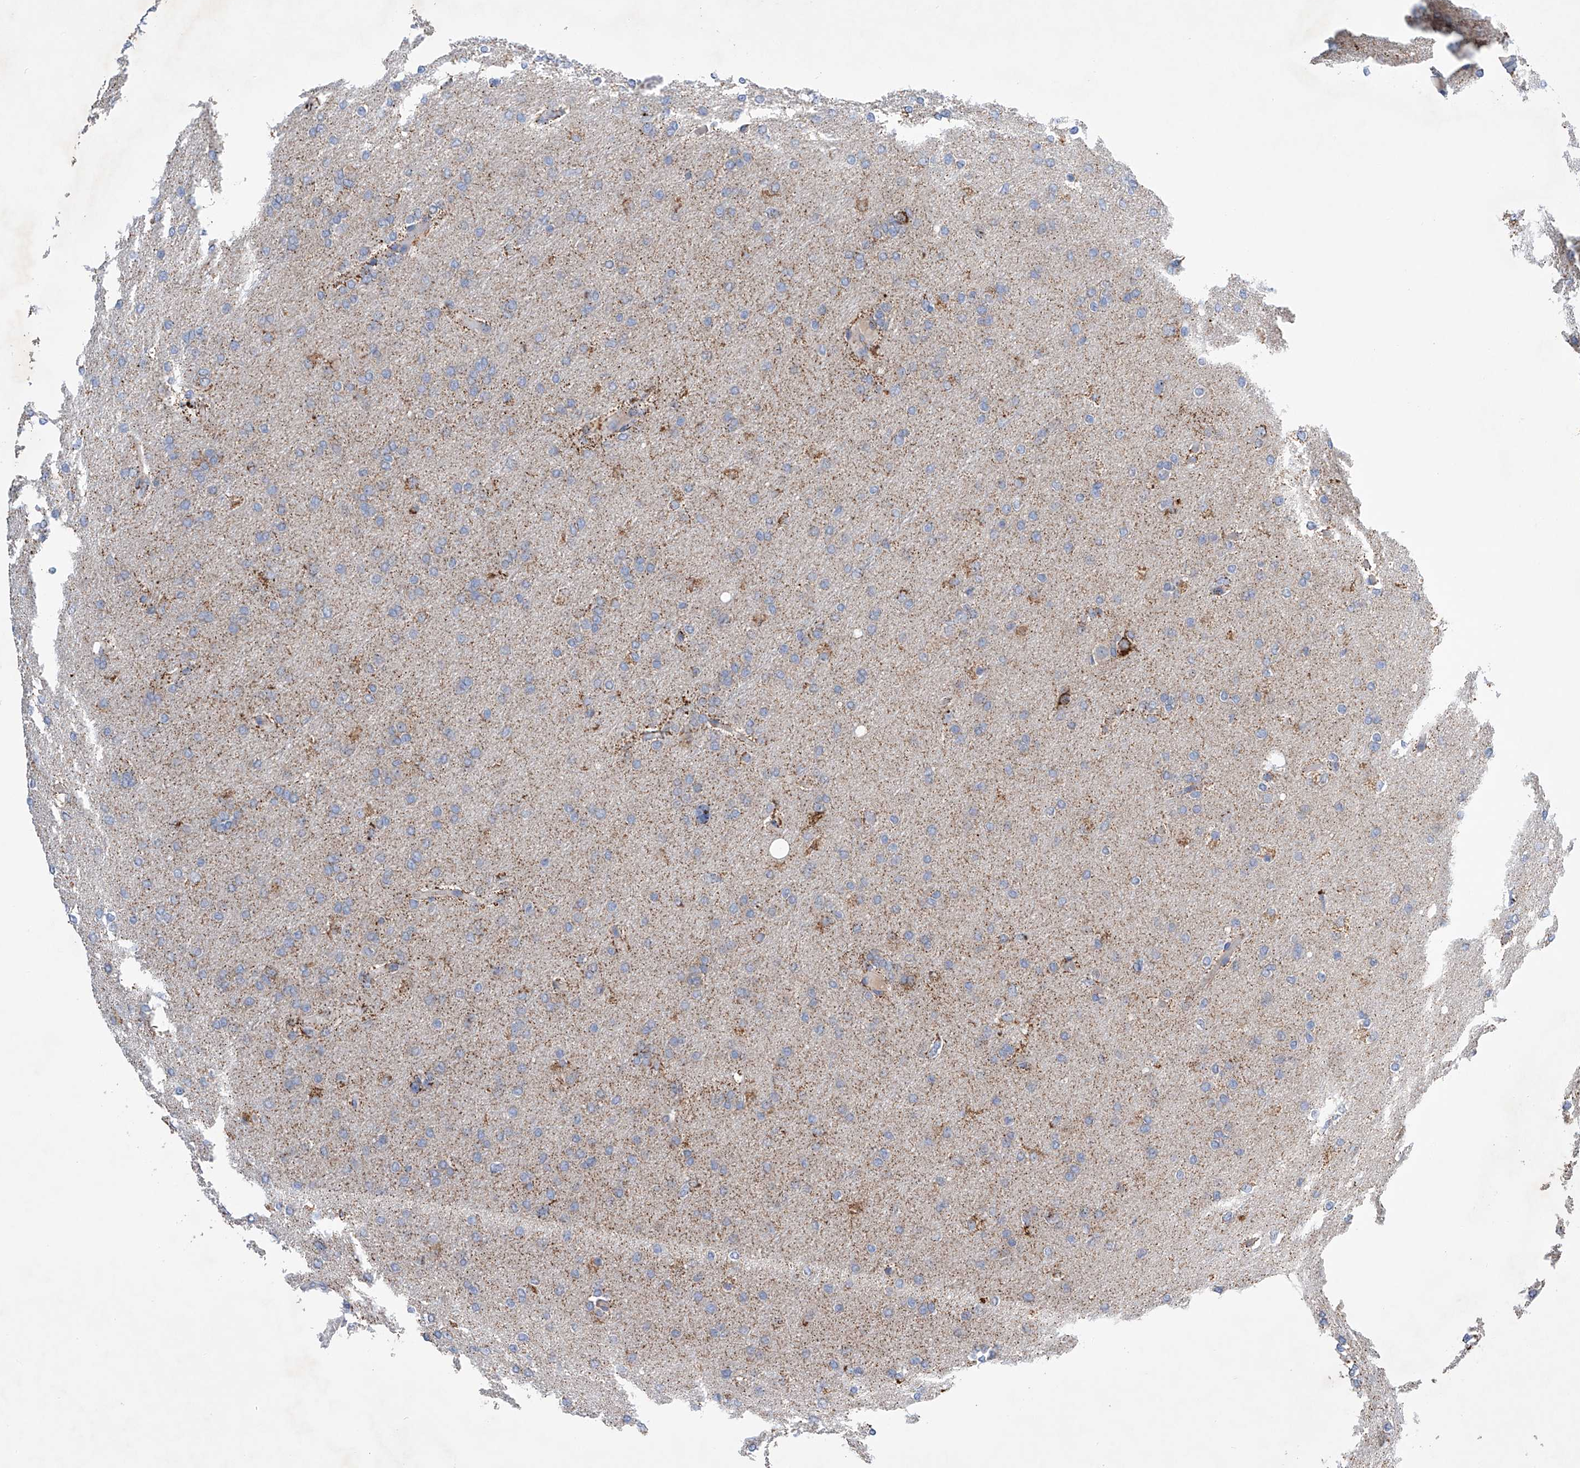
{"staining": {"intensity": "moderate", "quantity": "<25%", "location": "cytoplasmic/membranous"}, "tissue": "glioma", "cell_type": "Tumor cells", "image_type": "cancer", "snomed": [{"axis": "morphology", "description": "Glioma, malignant, High grade"}, {"axis": "topography", "description": "Cerebral cortex"}], "caption": "Malignant high-grade glioma stained for a protein exhibits moderate cytoplasmic/membranous positivity in tumor cells.", "gene": "GPC4", "patient": {"sex": "female", "age": 36}}